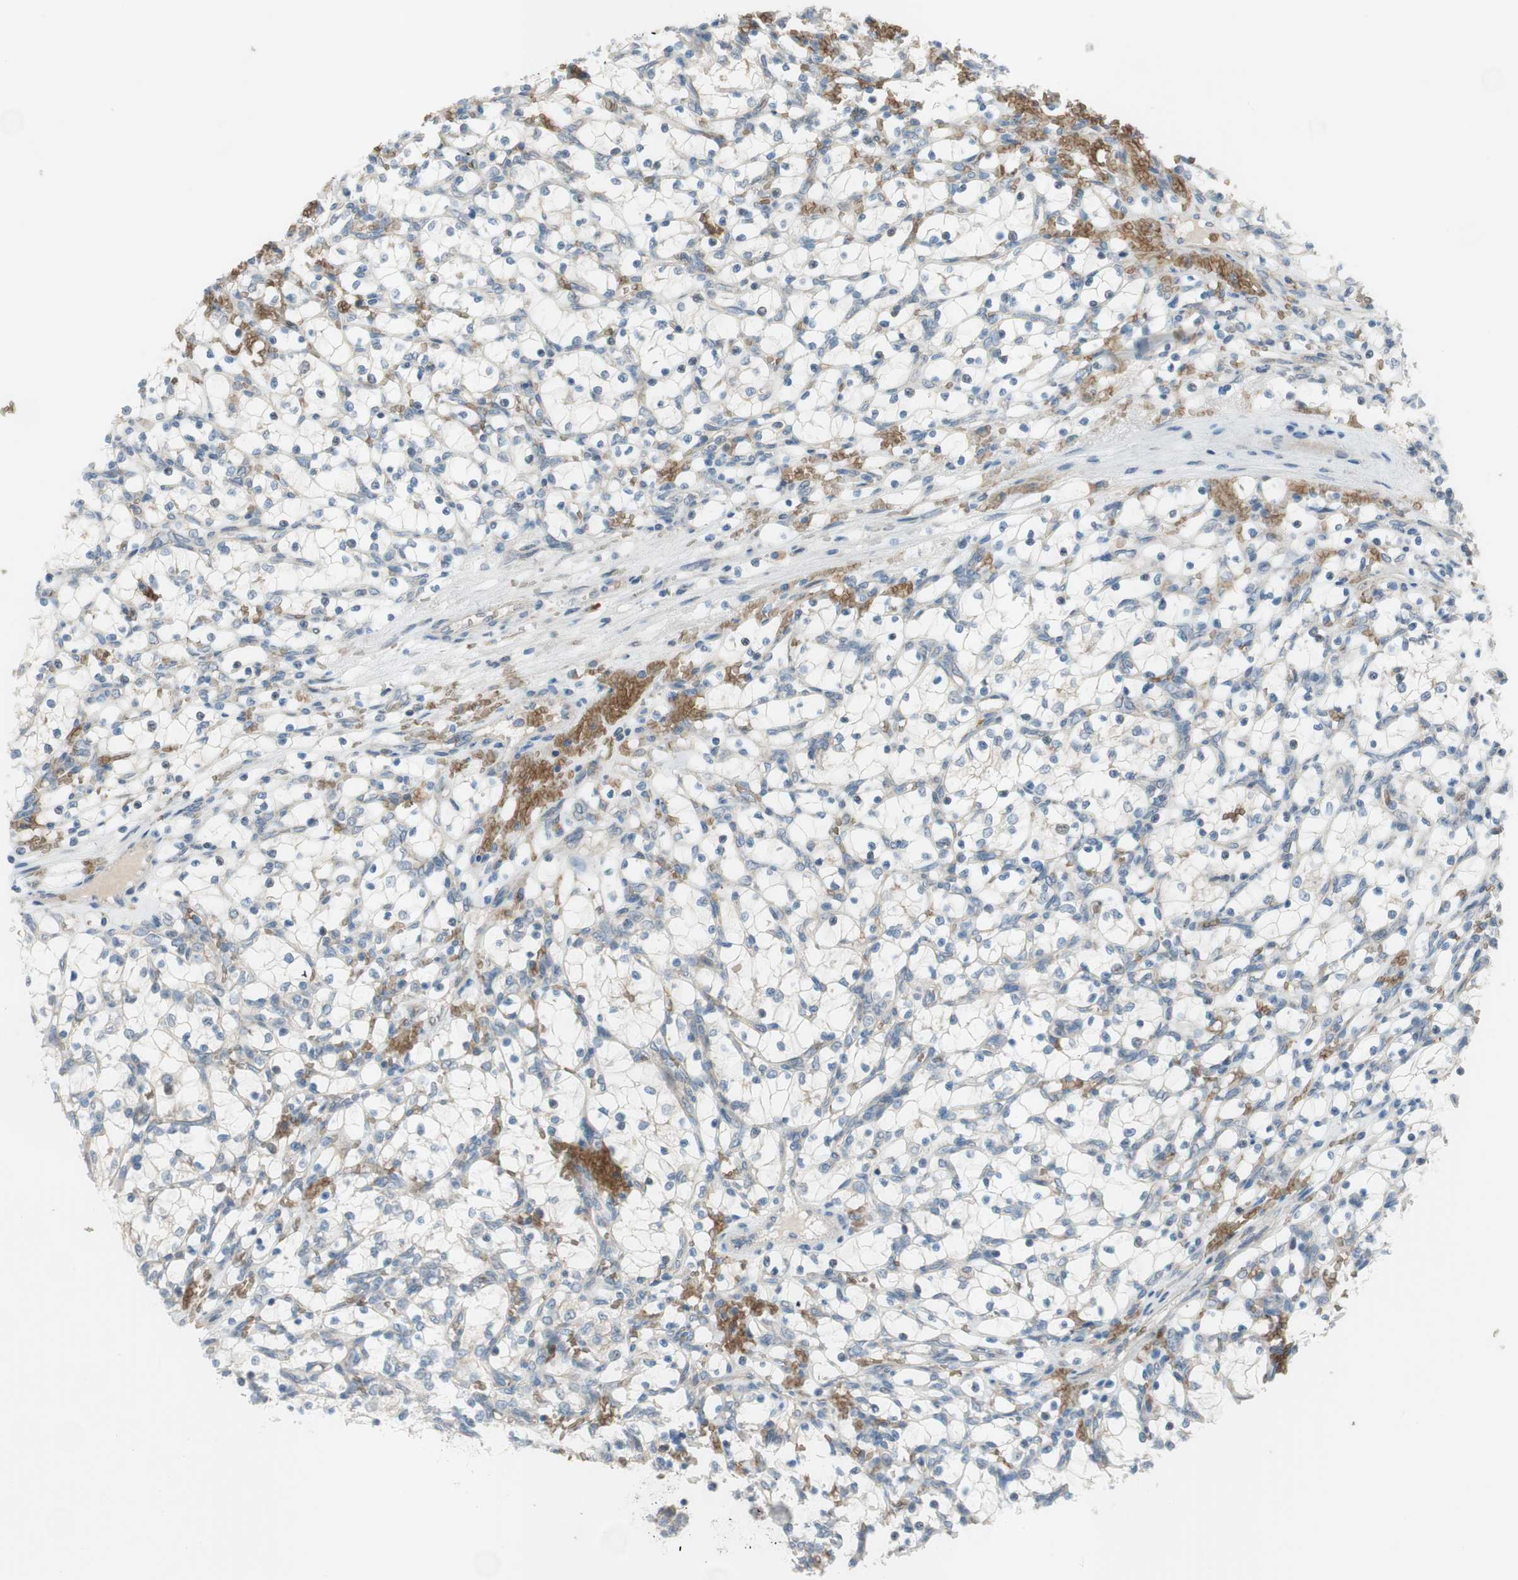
{"staining": {"intensity": "negative", "quantity": "none", "location": "none"}, "tissue": "renal cancer", "cell_type": "Tumor cells", "image_type": "cancer", "snomed": [{"axis": "morphology", "description": "Adenocarcinoma, NOS"}, {"axis": "topography", "description": "Kidney"}], "caption": "High magnification brightfield microscopy of renal cancer stained with DAB (brown) and counterstained with hematoxylin (blue): tumor cells show no significant positivity.", "gene": "GYPC", "patient": {"sex": "female", "age": 69}}